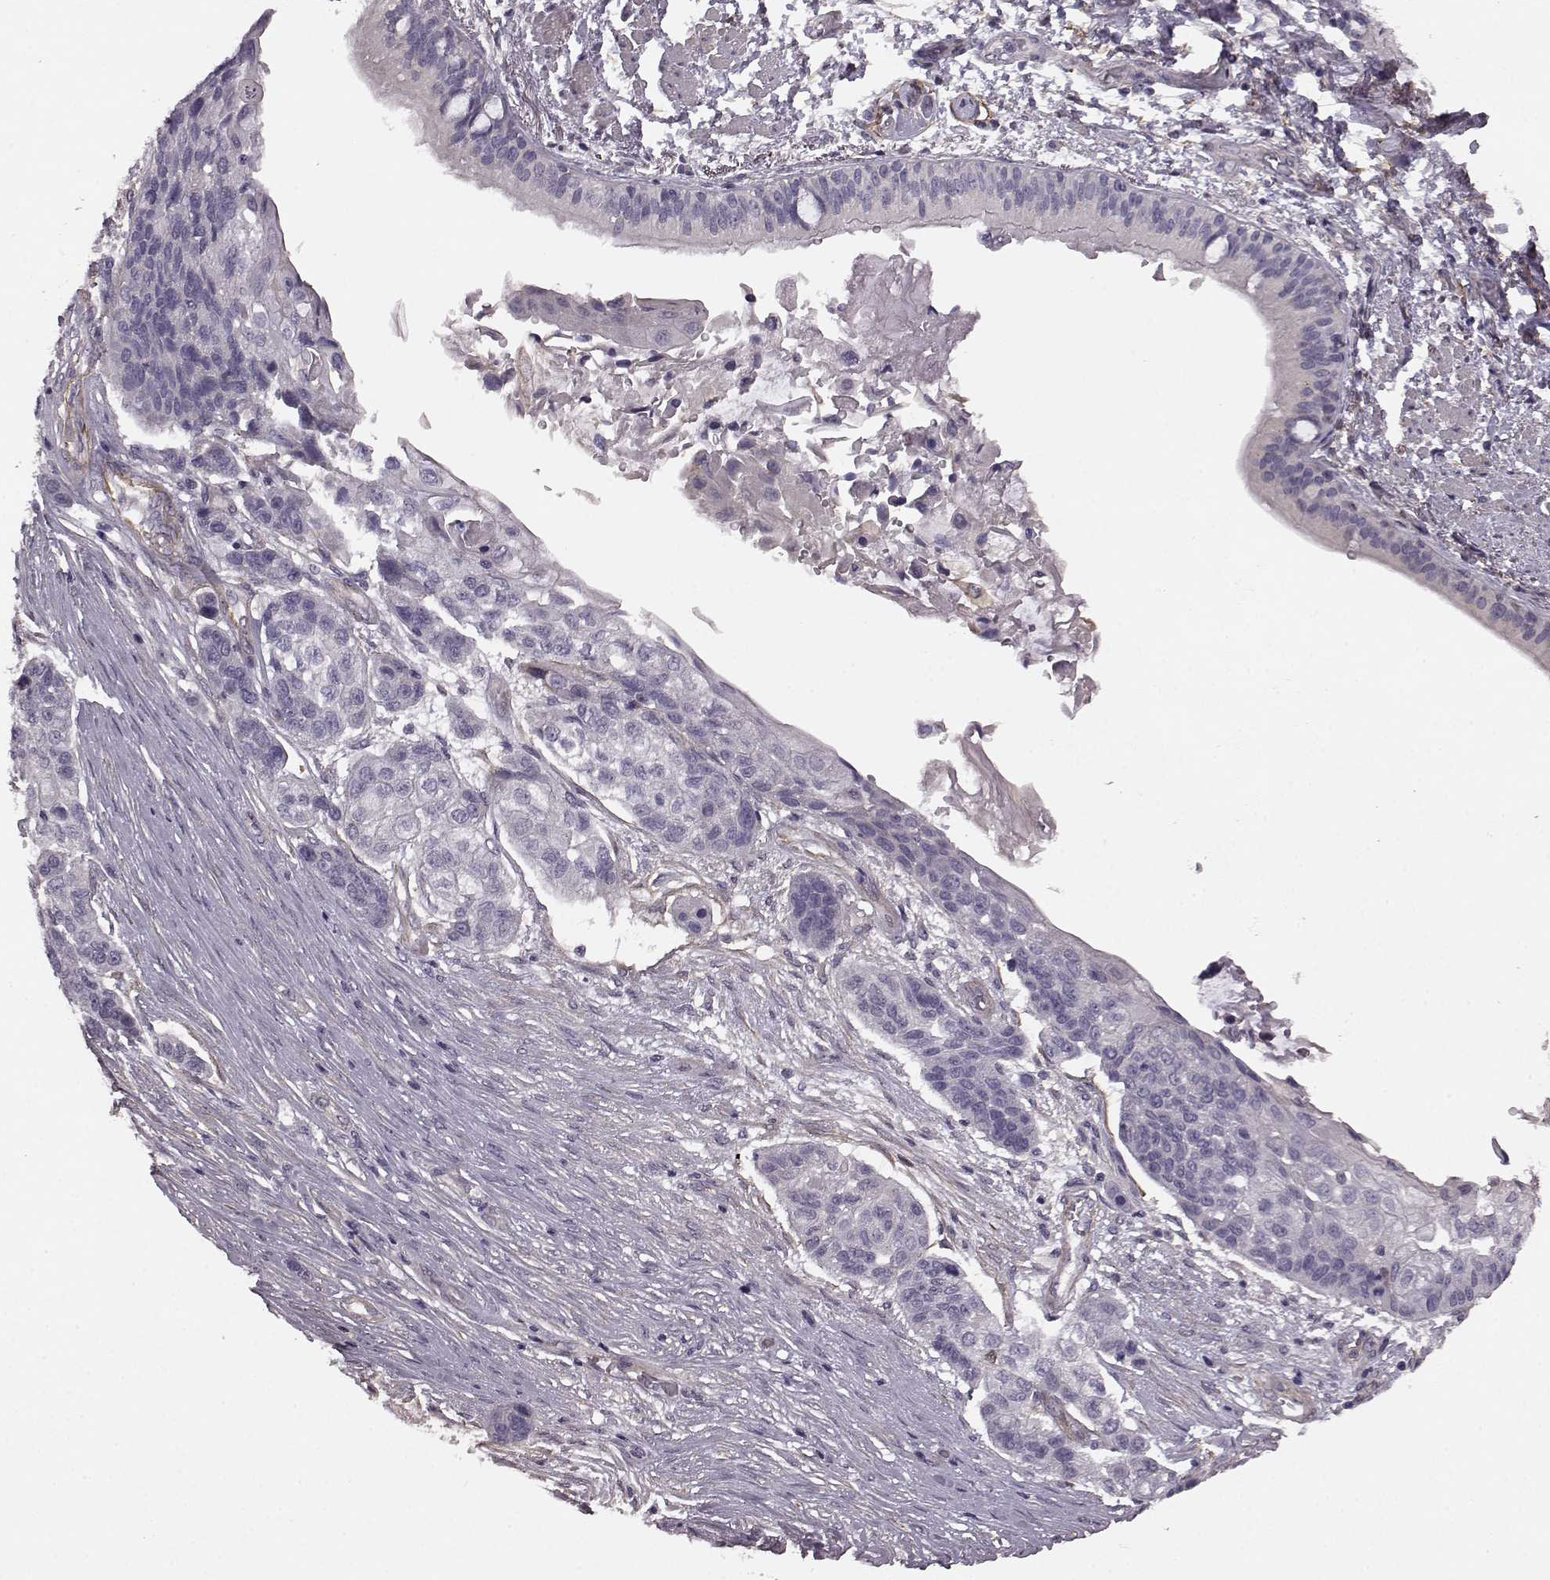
{"staining": {"intensity": "negative", "quantity": "none", "location": "none"}, "tissue": "lung cancer", "cell_type": "Tumor cells", "image_type": "cancer", "snomed": [{"axis": "morphology", "description": "Squamous cell carcinoma, NOS"}, {"axis": "topography", "description": "Lung"}], "caption": "Immunohistochemistry of lung cancer (squamous cell carcinoma) reveals no staining in tumor cells.", "gene": "GRK1", "patient": {"sex": "male", "age": 69}}